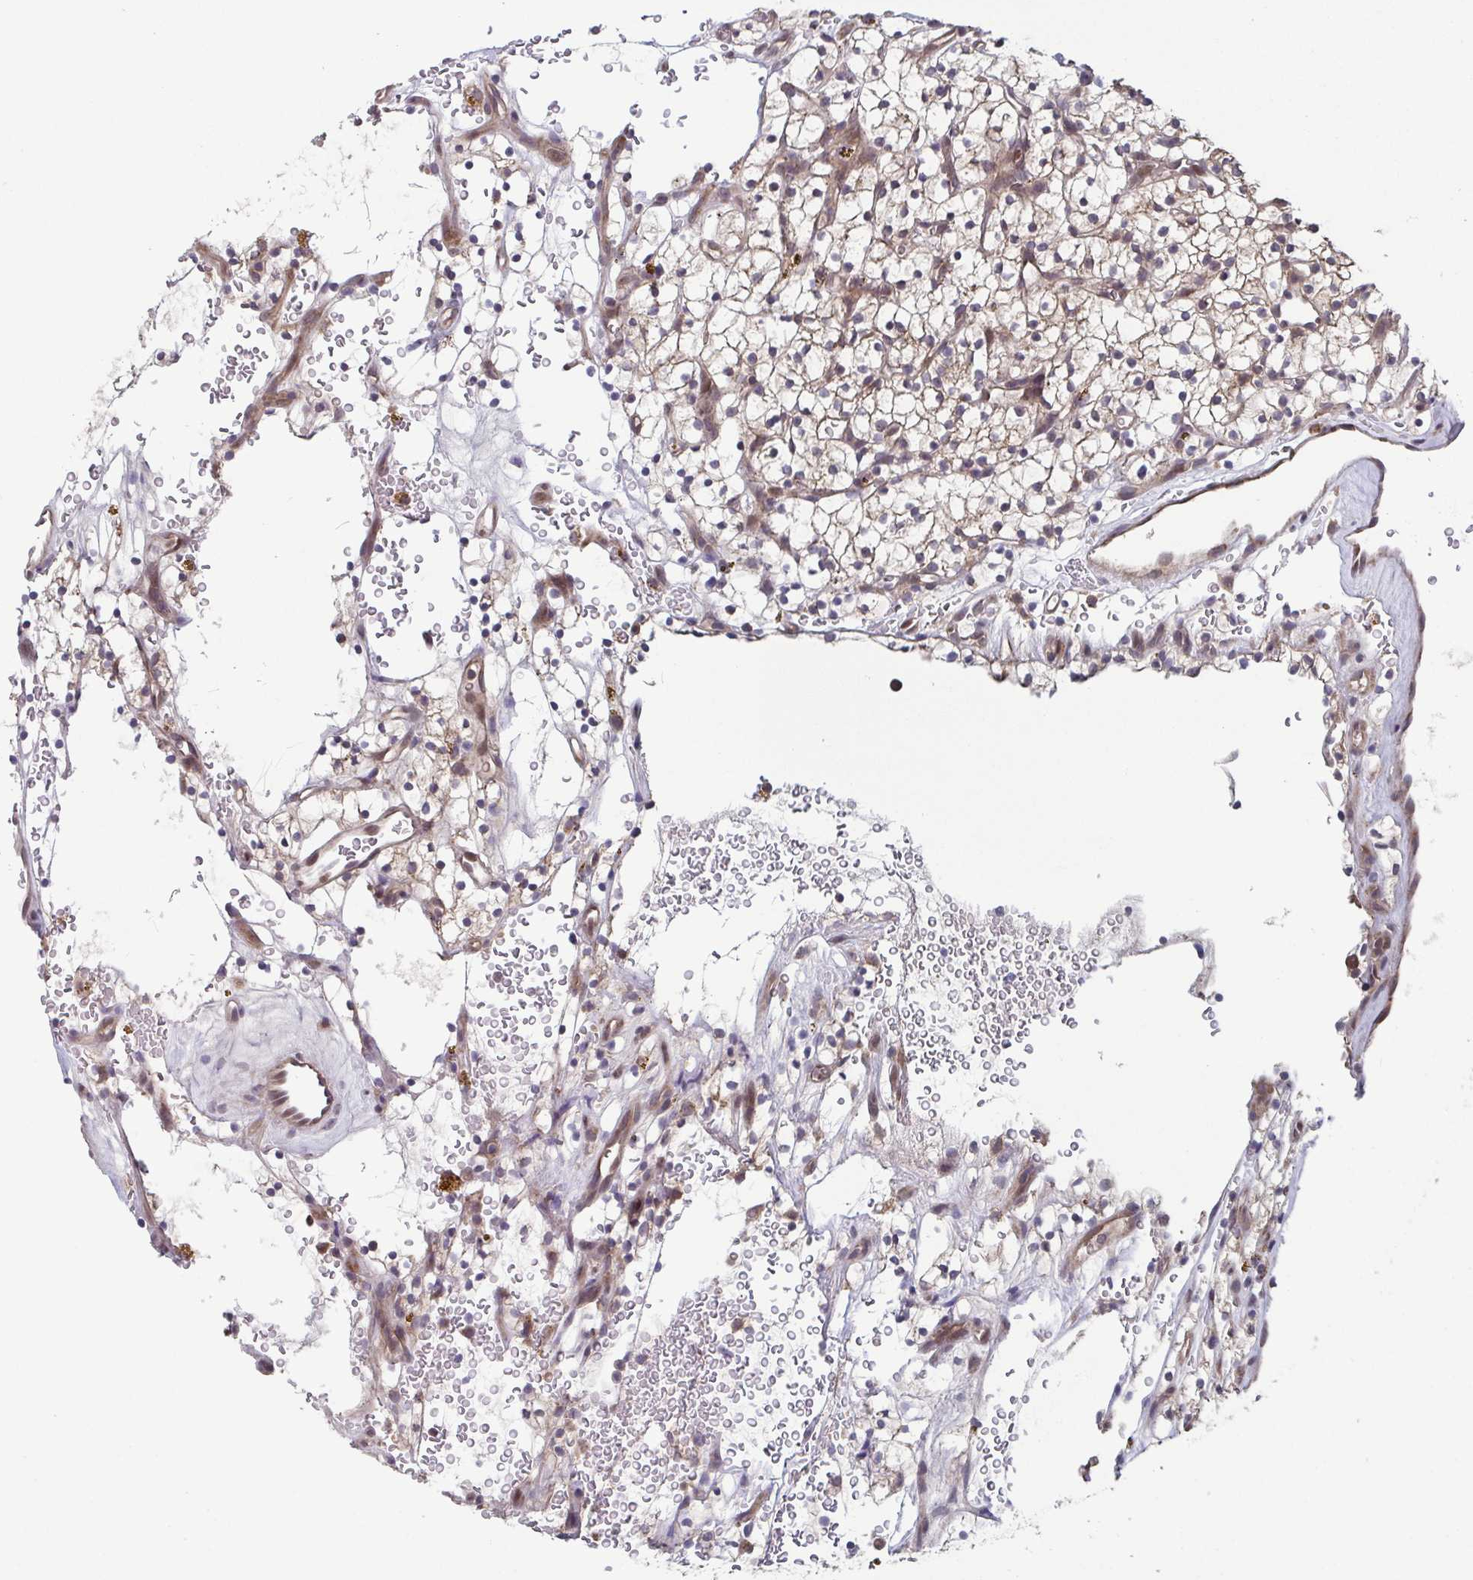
{"staining": {"intensity": "weak", "quantity": "25%-75%", "location": "cytoplasmic/membranous"}, "tissue": "renal cancer", "cell_type": "Tumor cells", "image_type": "cancer", "snomed": [{"axis": "morphology", "description": "Adenocarcinoma, NOS"}, {"axis": "topography", "description": "Kidney"}], "caption": "Human renal cancer stained with a brown dye reveals weak cytoplasmic/membranous positive expression in about 25%-75% of tumor cells.", "gene": "TTC19", "patient": {"sex": "female", "age": 64}}